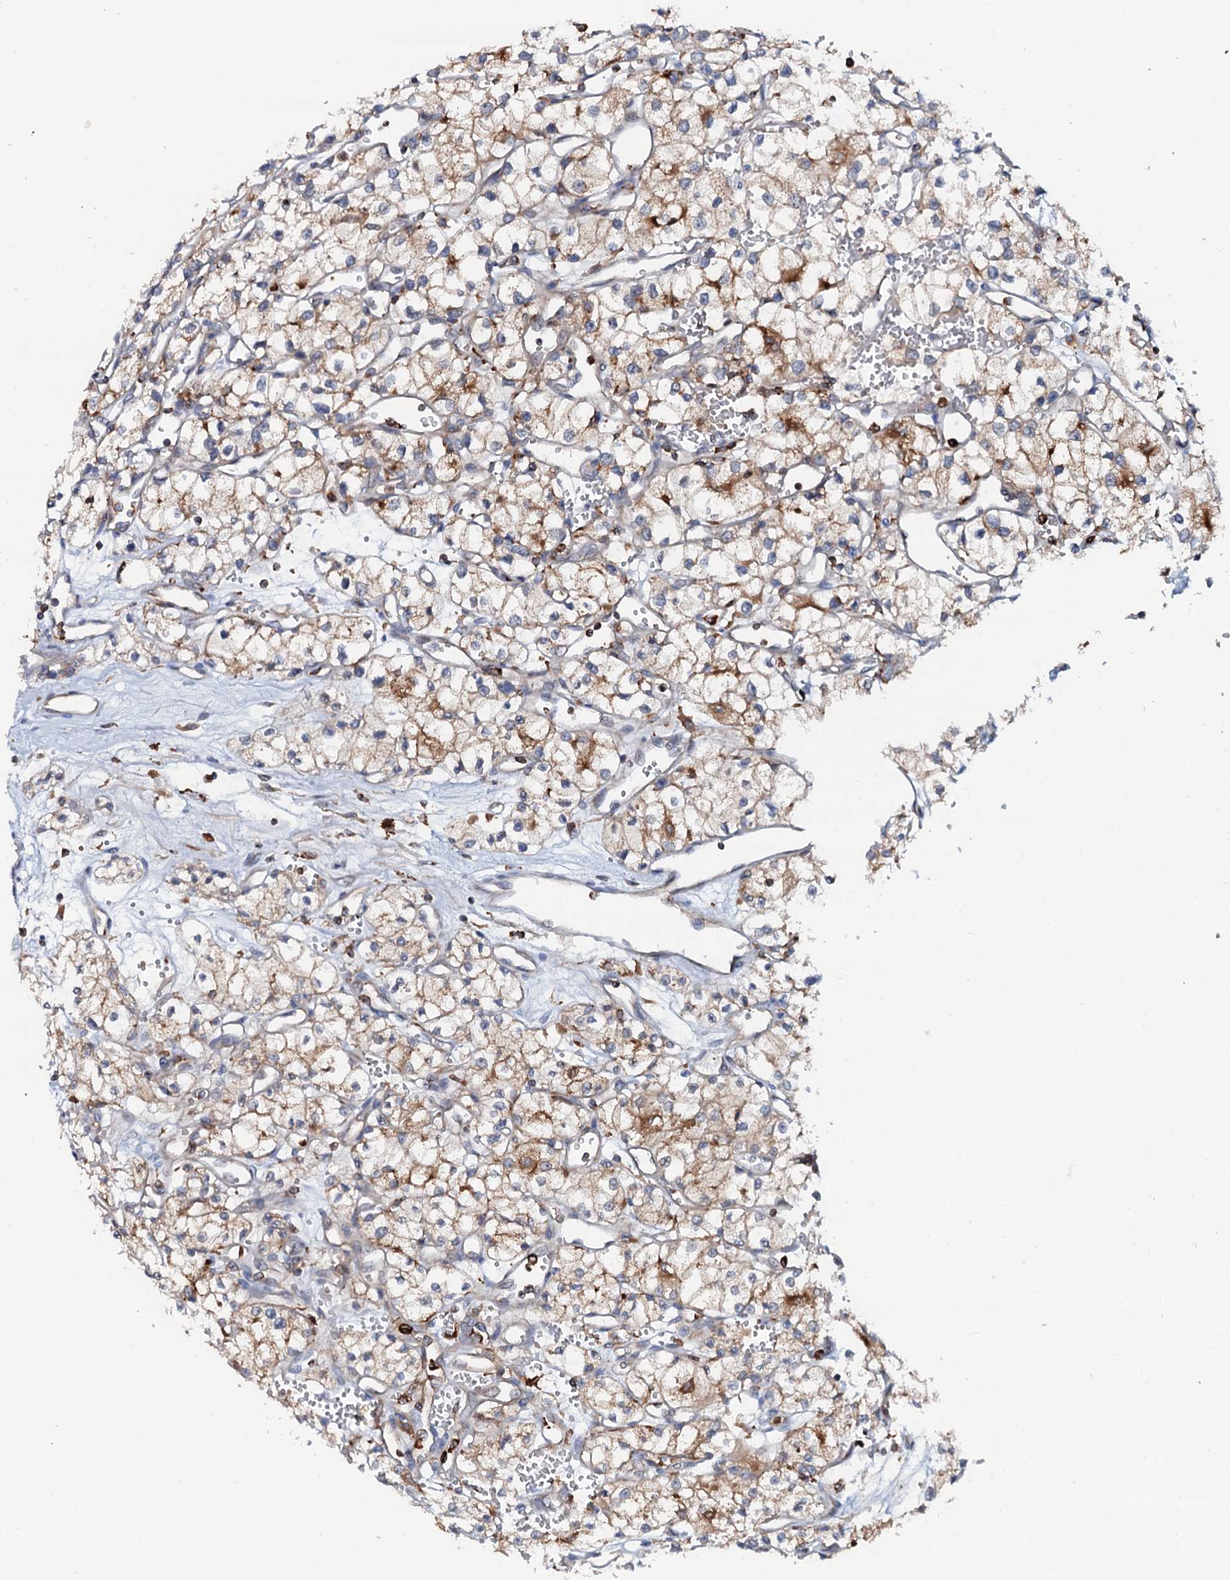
{"staining": {"intensity": "moderate", "quantity": "25%-75%", "location": "cytoplasmic/membranous"}, "tissue": "renal cancer", "cell_type": "Tumor cells", "image_type": "cancer", "snomed": [{"axis": "morphology", "description": "Adenocarcinoma, NOS"}, {"axis": "topography", "description": "Kidney"}], "caption": "DAB (3,3'-diaminobenzidine) immunohistochemical staining of adenocarcinoma (renal) reveals moderate cytoplasmic/membranous protein staining in approximately 25%-75% of tumor cells. (brown staining indicates protein expression, while blue staining denotes nuclei).", "gene": "VAMP8", "patient": {"sex": "male", "age": 59}}